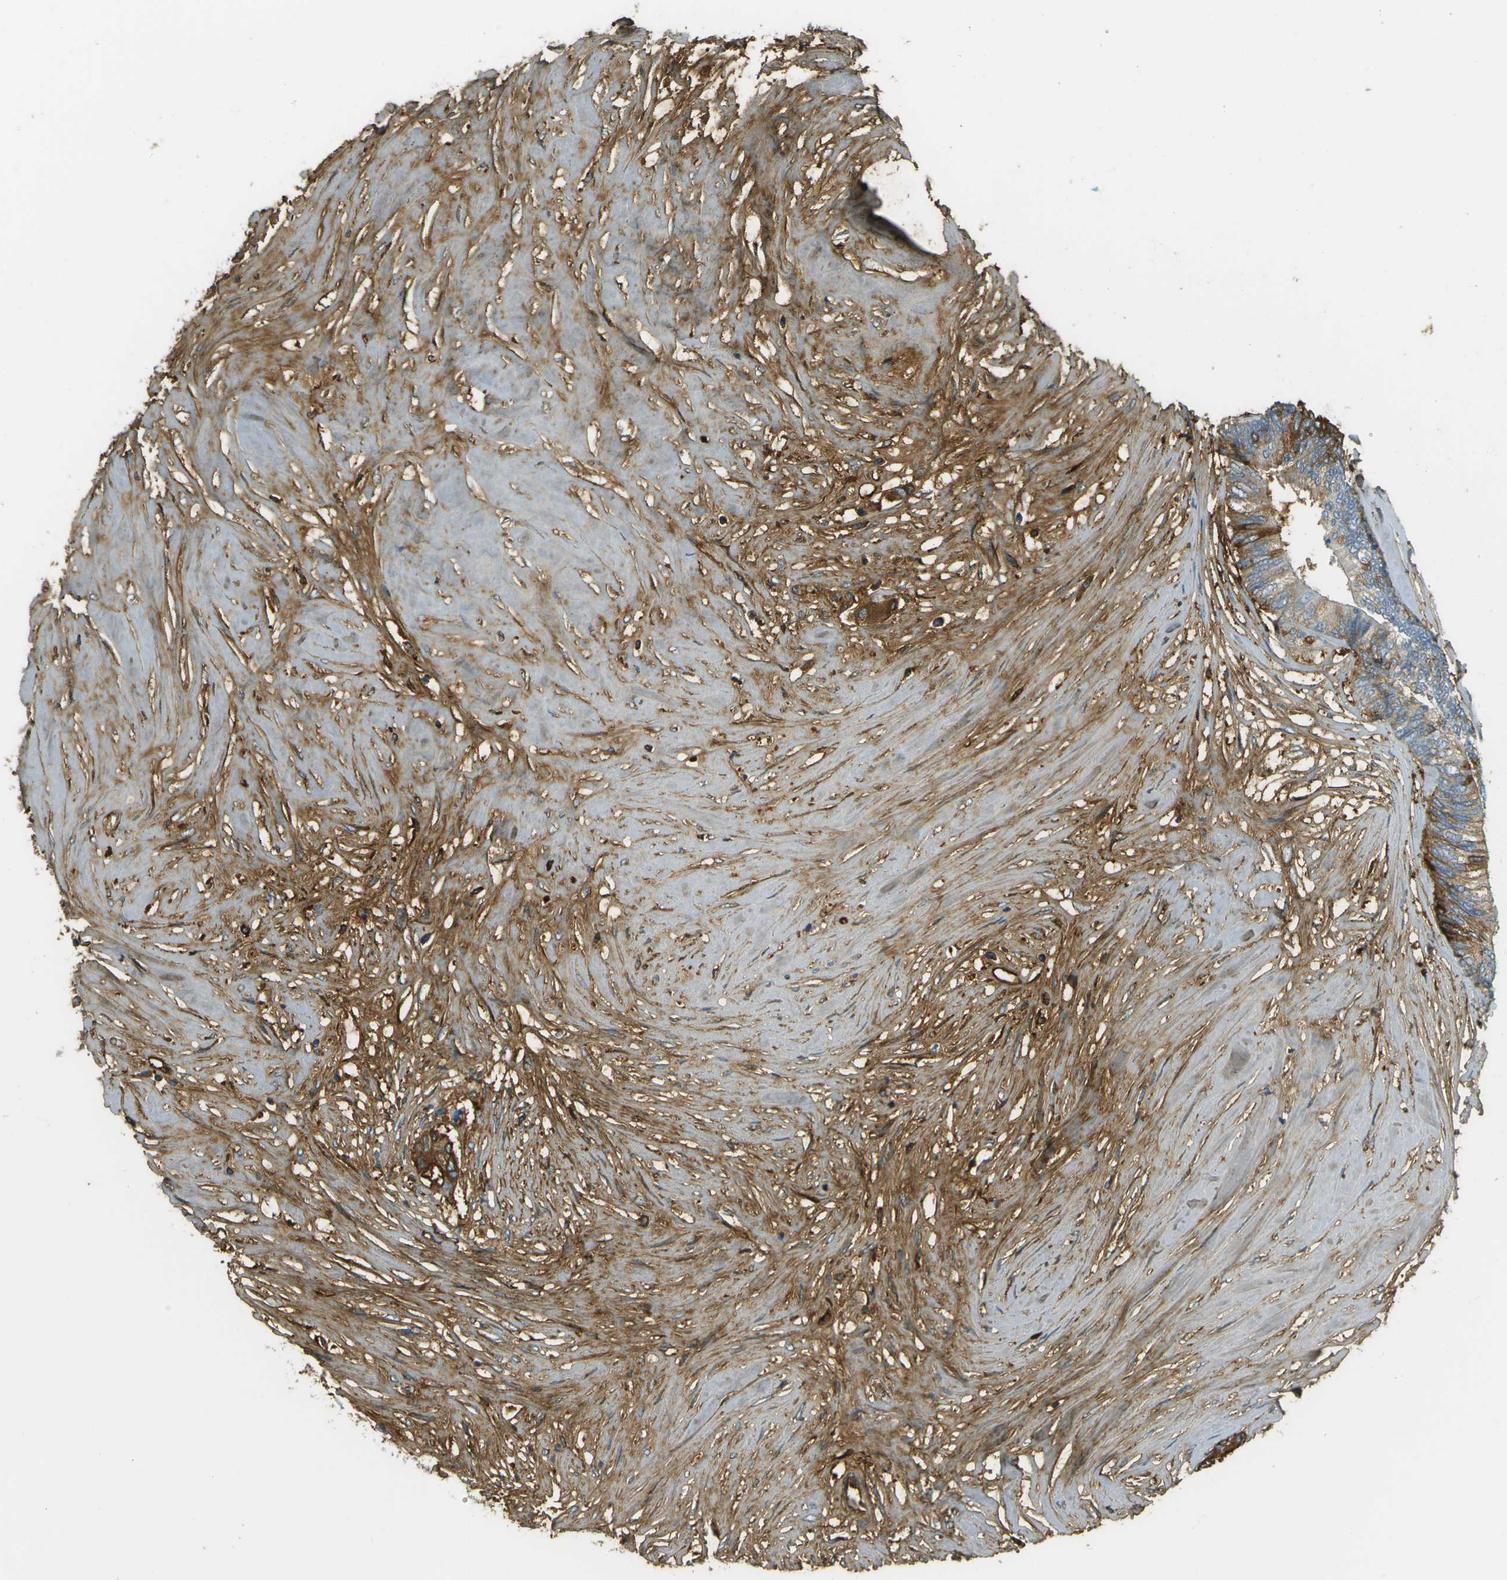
{"staining": {"intensity": "strong", "quantity": "25%-75%", "location": "cytoplasmic/membranous"}, "tissue": "colorectal cancer", "cell_type": "Tumor cells", "image_type": "cancer", "snomed": [{"axis": "morphology", "description": "Adenocarcinoma, NOS"}, {"axis": "topography", "description": "Rectum"}], "caption": "Strong cytoplasmic/membranous protein staining is seen in about 25%-75% of tumor cells in colorectal cancer.", "gene": "DCN", "patient": {"sex": "male", "age": 63}}